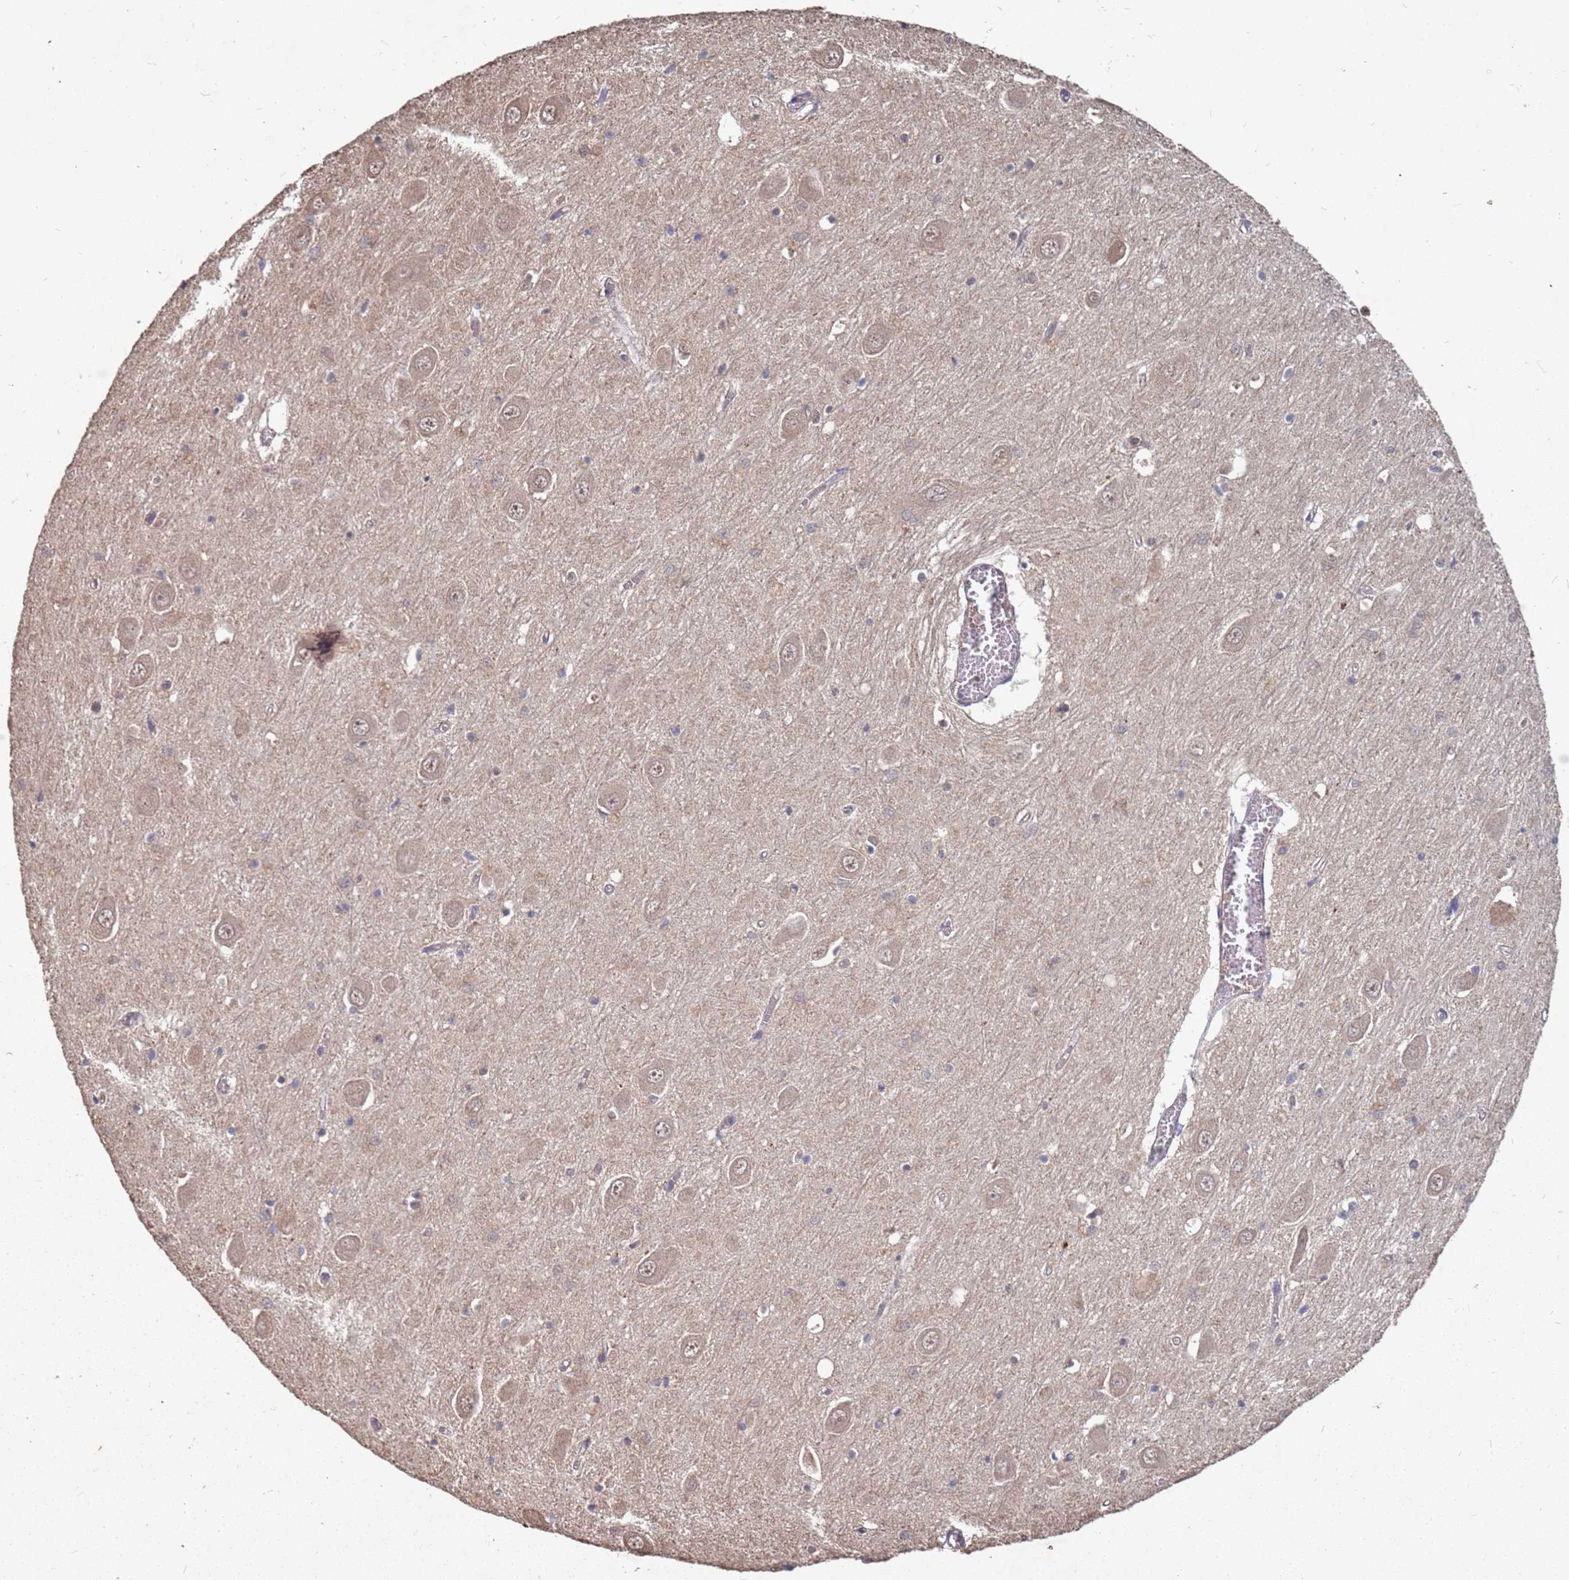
{"staining": {"intensity": "weak", "quantity": "<25%", "location": "cytoplasmic/membranous,nuclear"}, "tissue": "hippocampus", "cell_type": "Glial cells", "image_type": "normal", "snomed": [{"axis": "morphology", "description": "Normal tissue, NOS"}, {"axis": "topography", "description": "Hippocampus"}], "caption": "This is an IHC photomicrograph of normal hippocampus. There is no expression in glial cells.", "gene": "PRORP", "patient": {"sex": "male", "age": 70}}